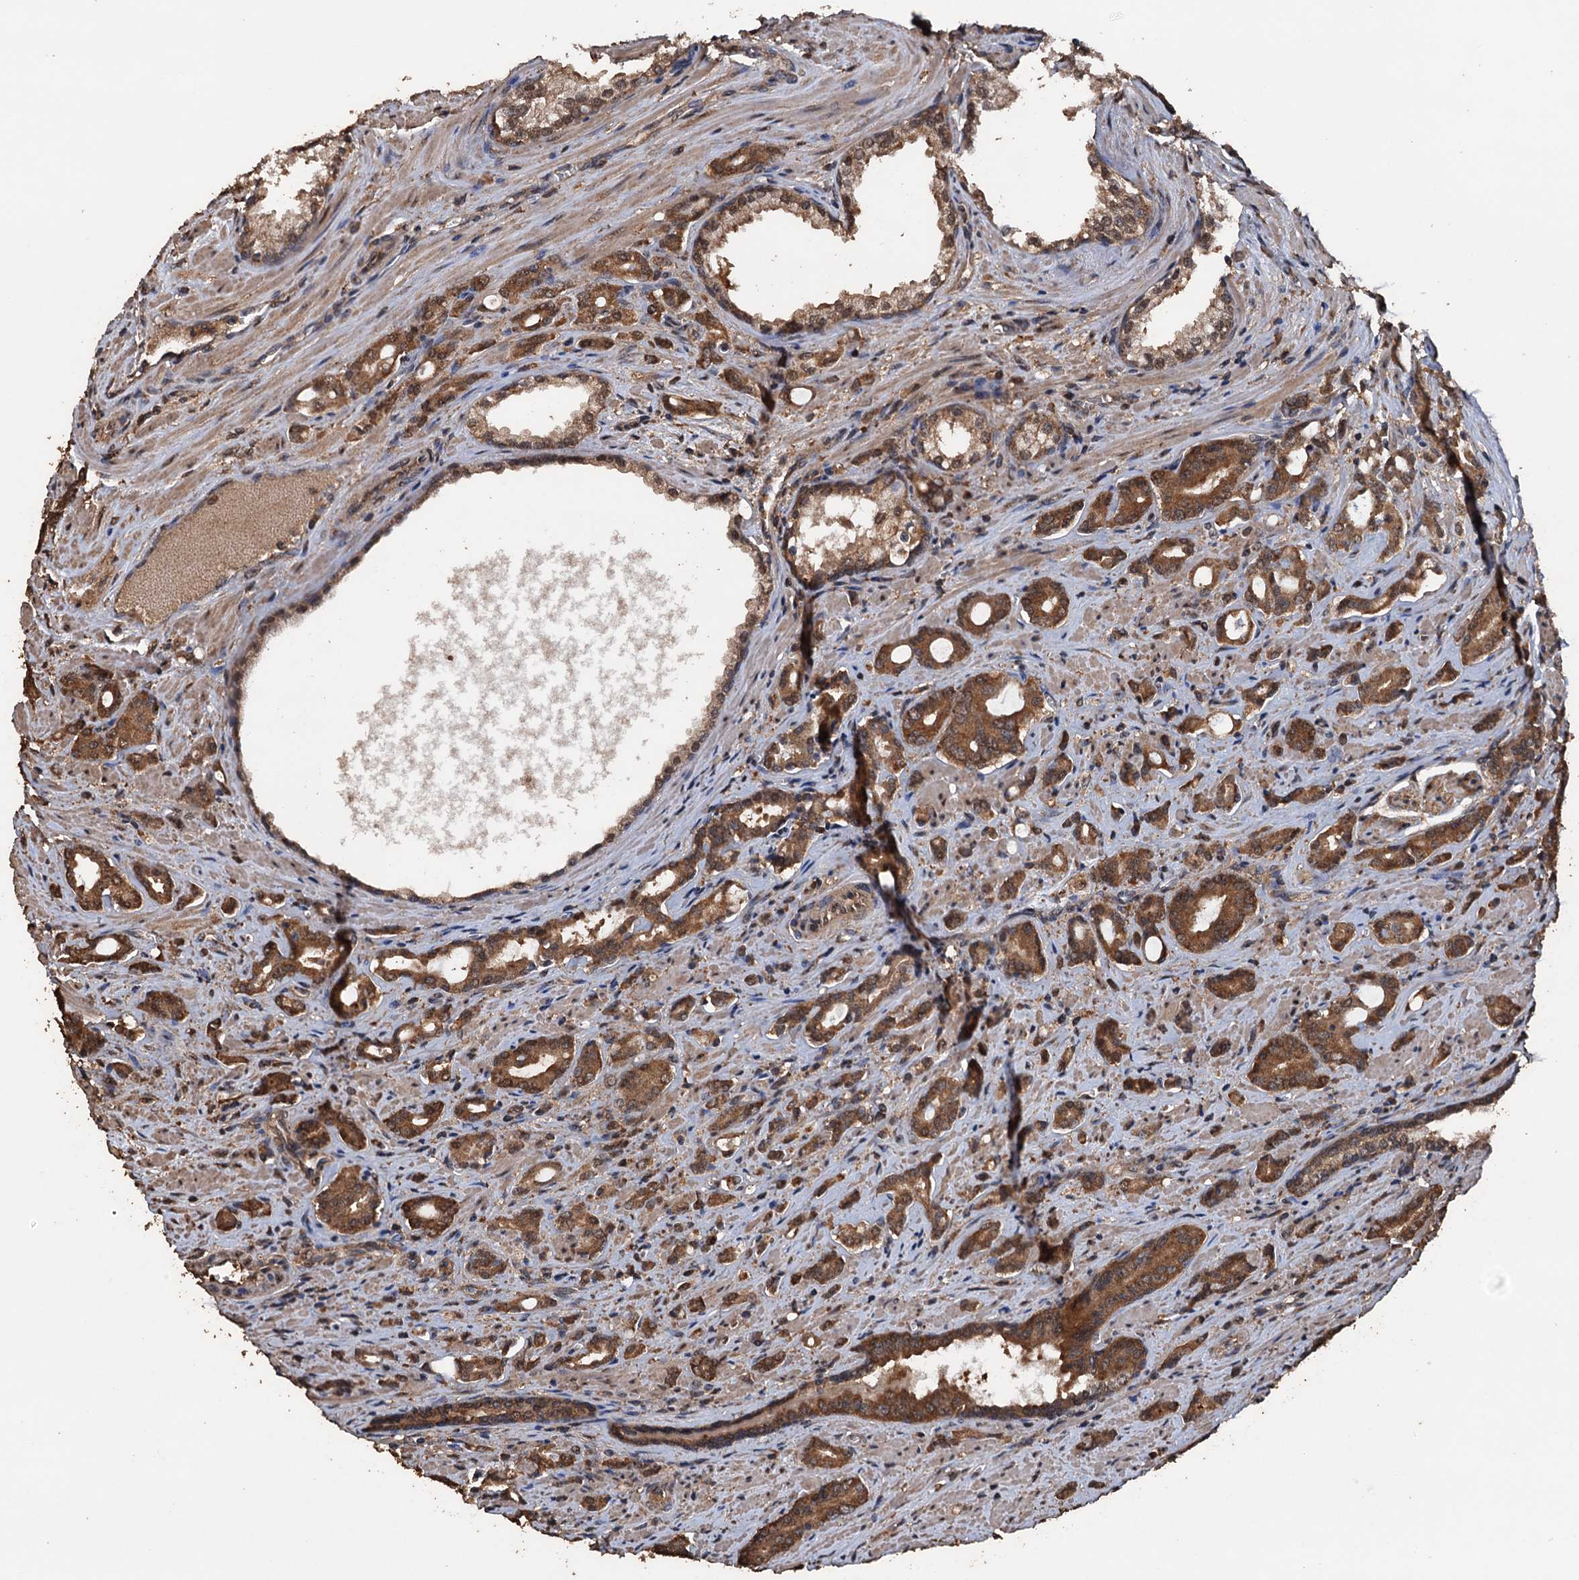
{"staining": {"intensity": "moderate", "quantity": ">75%", "location": "cytoplasmic/membranous,nuclear"}, "tissue": "prostate cancer", "cell_type": "Tumor cells", "image_type": "cancer", "snomed": [{"axis": "morphology", "description": "Adenocarcinoma, High grade"}, {"axis": "topography", "description": "Prostate"}], "caption": "DAB immunohistochemical staining of human prostate cancer exhibits moderate cytoplasmic/membranous and nuclear protein staining in about >75% of tumor cells. The protein is shown in brown color, while the nuclei are stained blue.", "gene": "PSMD9", "patient": {"sex": "male", "age": 72}}